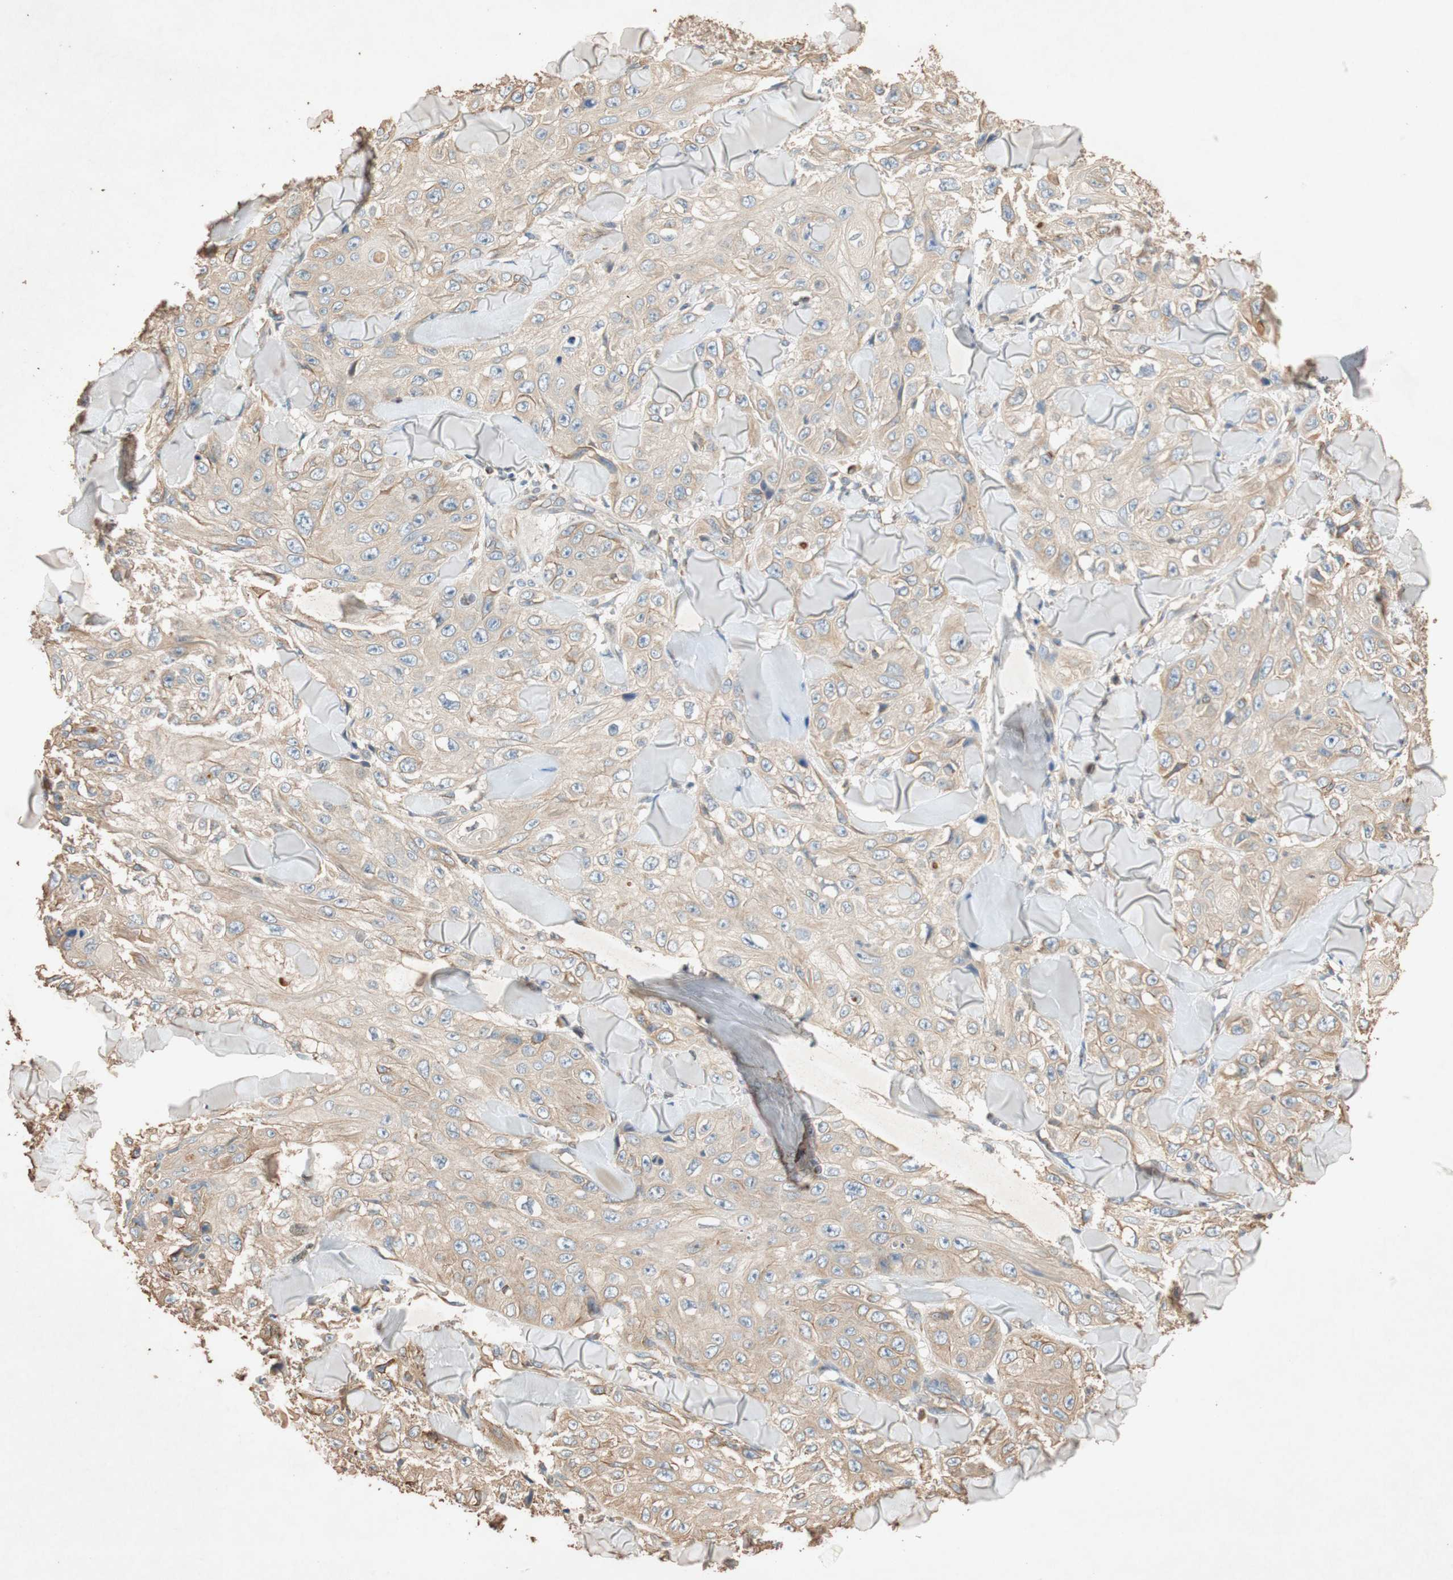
{"staining": {"intensity": "weak", "quantity": "25%-75%", "location": "cytoplasmic/membranous"}, "tissue": "skin cancer", "cell_type": "Tumor cells", "image_type": "cancer", "snomed": [{"axis": "morphology", "description": "Squamous cell carcinoma, NOS"}, {"axis": "topography", "description": "Skin"}], "caption": "Skin cancer stained for a protein (brown) shows weak cytoplasmic/membranous positive expression in about 25%-75% of tumor cells.", "gene": "TUBB", "patient": {"sex": "male", "age": 86}}